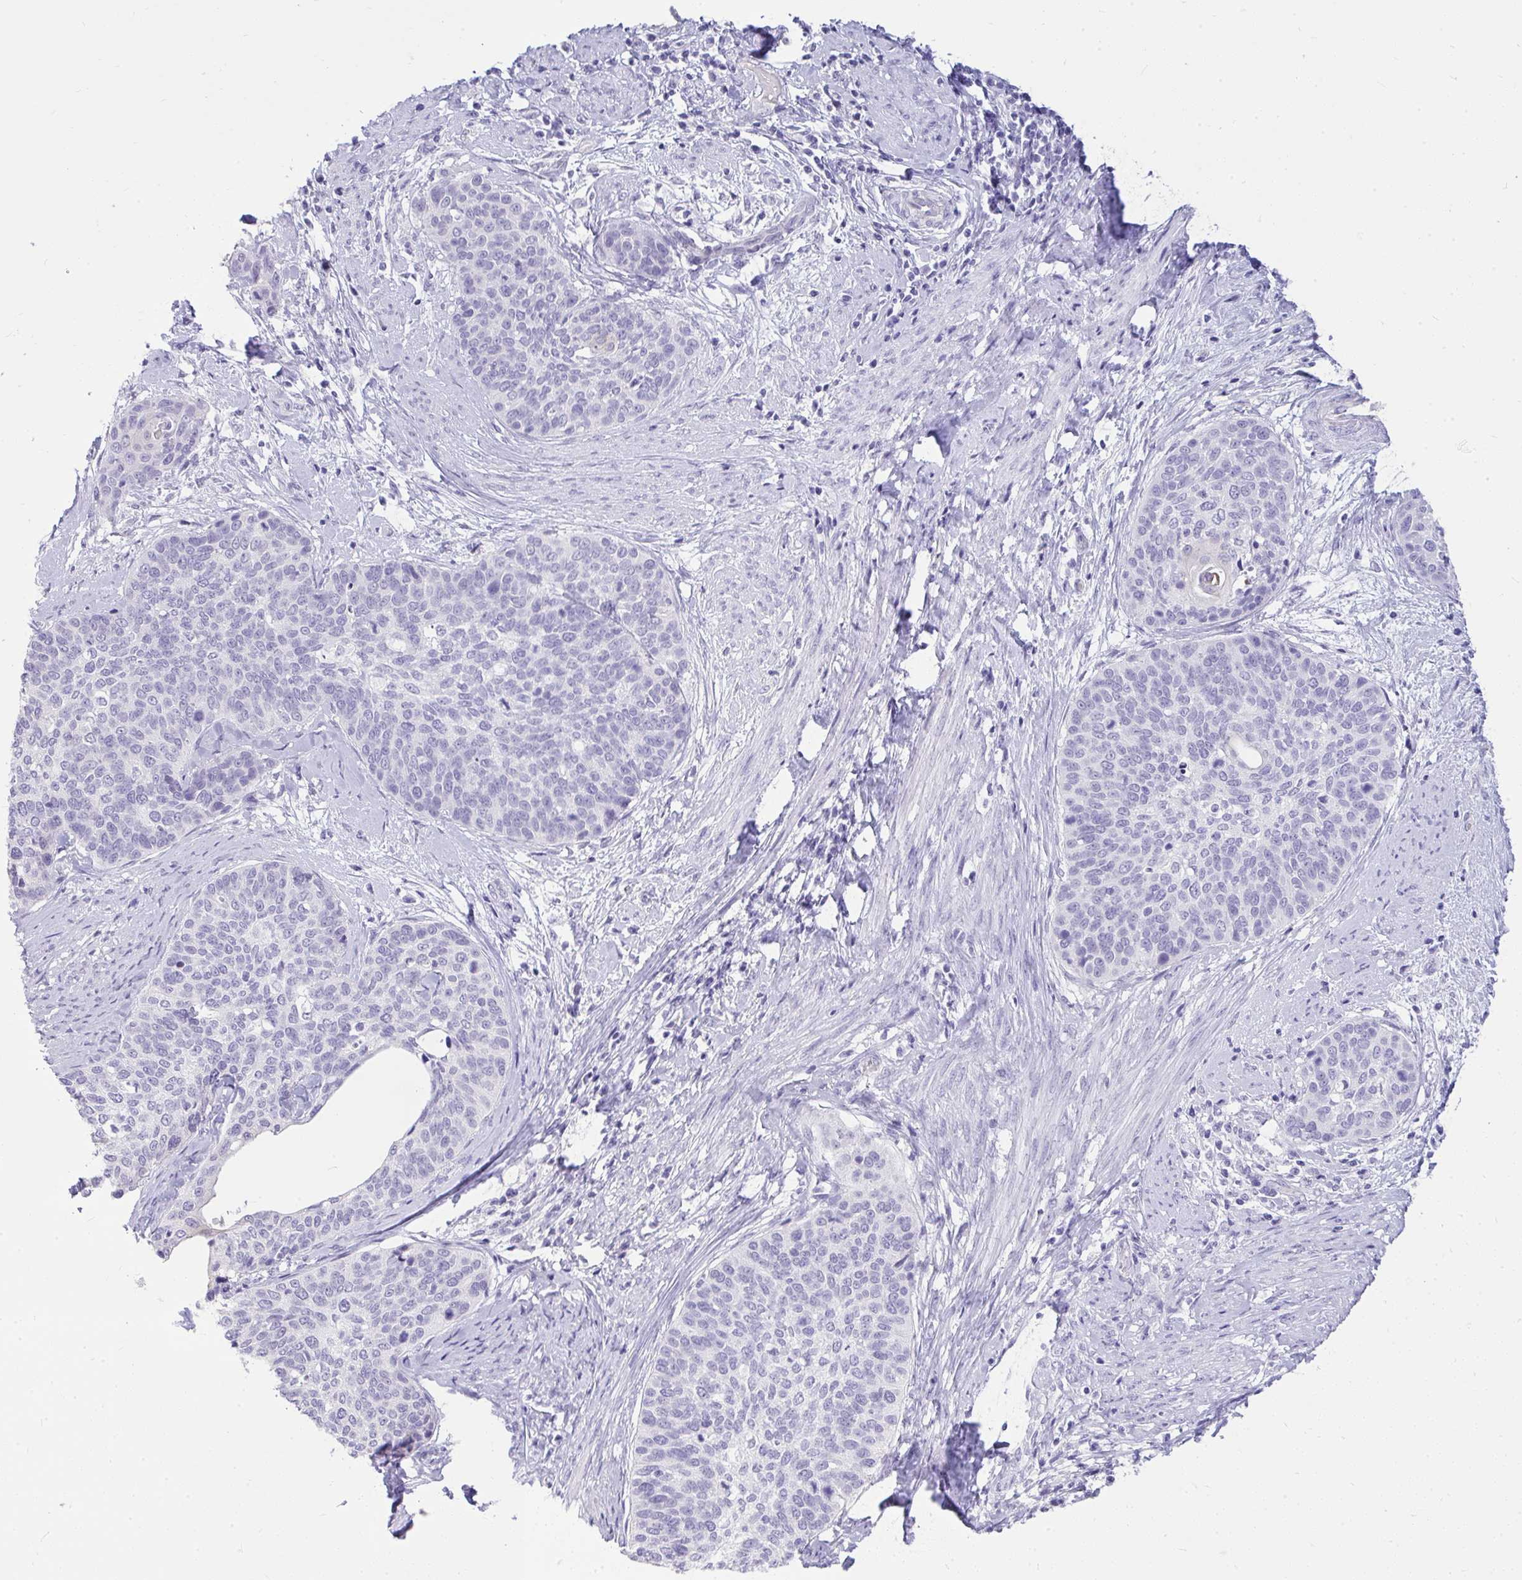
{"staining": {"intensity": "negative", "quantity": "none", "location": "none"}, "tissue": "cervical cancer", "cell_type": "Tumor cells", "image_type": "cancer", "snomed": [{"axis": "morphology", "description": "Squamous cell carcinoma, NOS"}, {"axis": "topography", "description": "Cervix"}], "caption": "Cervical squamous cell carcinoma stained for a protein using IHC reveals no expression tumor cells.", "gene": "PRM2", "patient": {"sex": "female", "age": 69}}